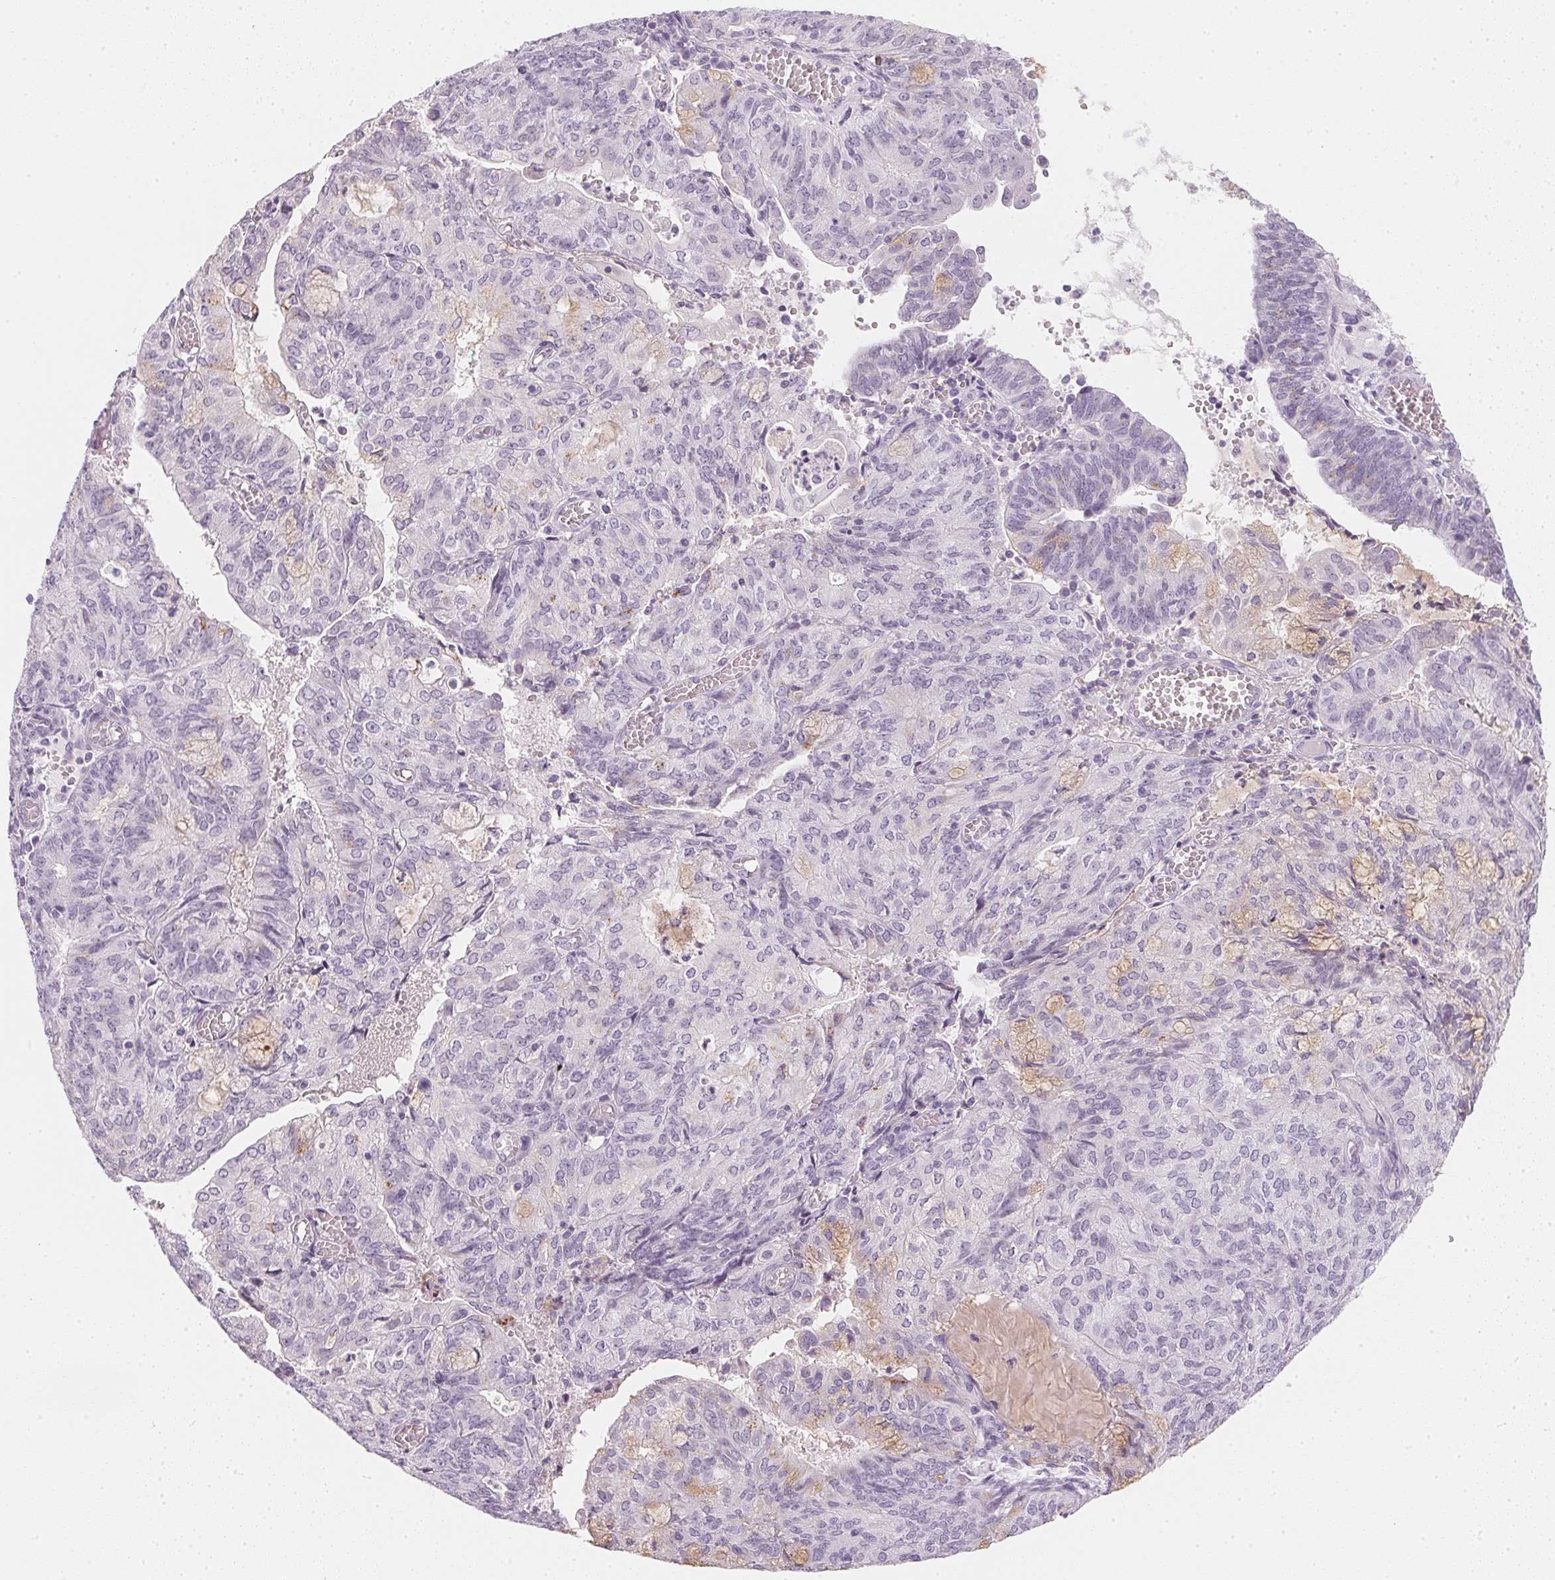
{"staining": {"intensity": "negative", "quantity": "none", "location": "none"}, "tissue": "endometrial cancer", "cell_type": "Tumor cells", "image_type": "cancer", "snomed": [{"axis": "morphology", "description": "Adenocarcinoma, NOS"}, {"axis": "topography", "description": "Endometrium"}], "caption": "High power microscopy micrograph of an IHC histopathology image of endometrial cancer (adenocarcinoma), revealing no significant expression in tumor cells. (Brightfield microscopy of DAB (3,3'-diaminobenzidine) IHC at high magnification).", "gene": "CHST4", "patient": {"sex": "female", "age": 82}}